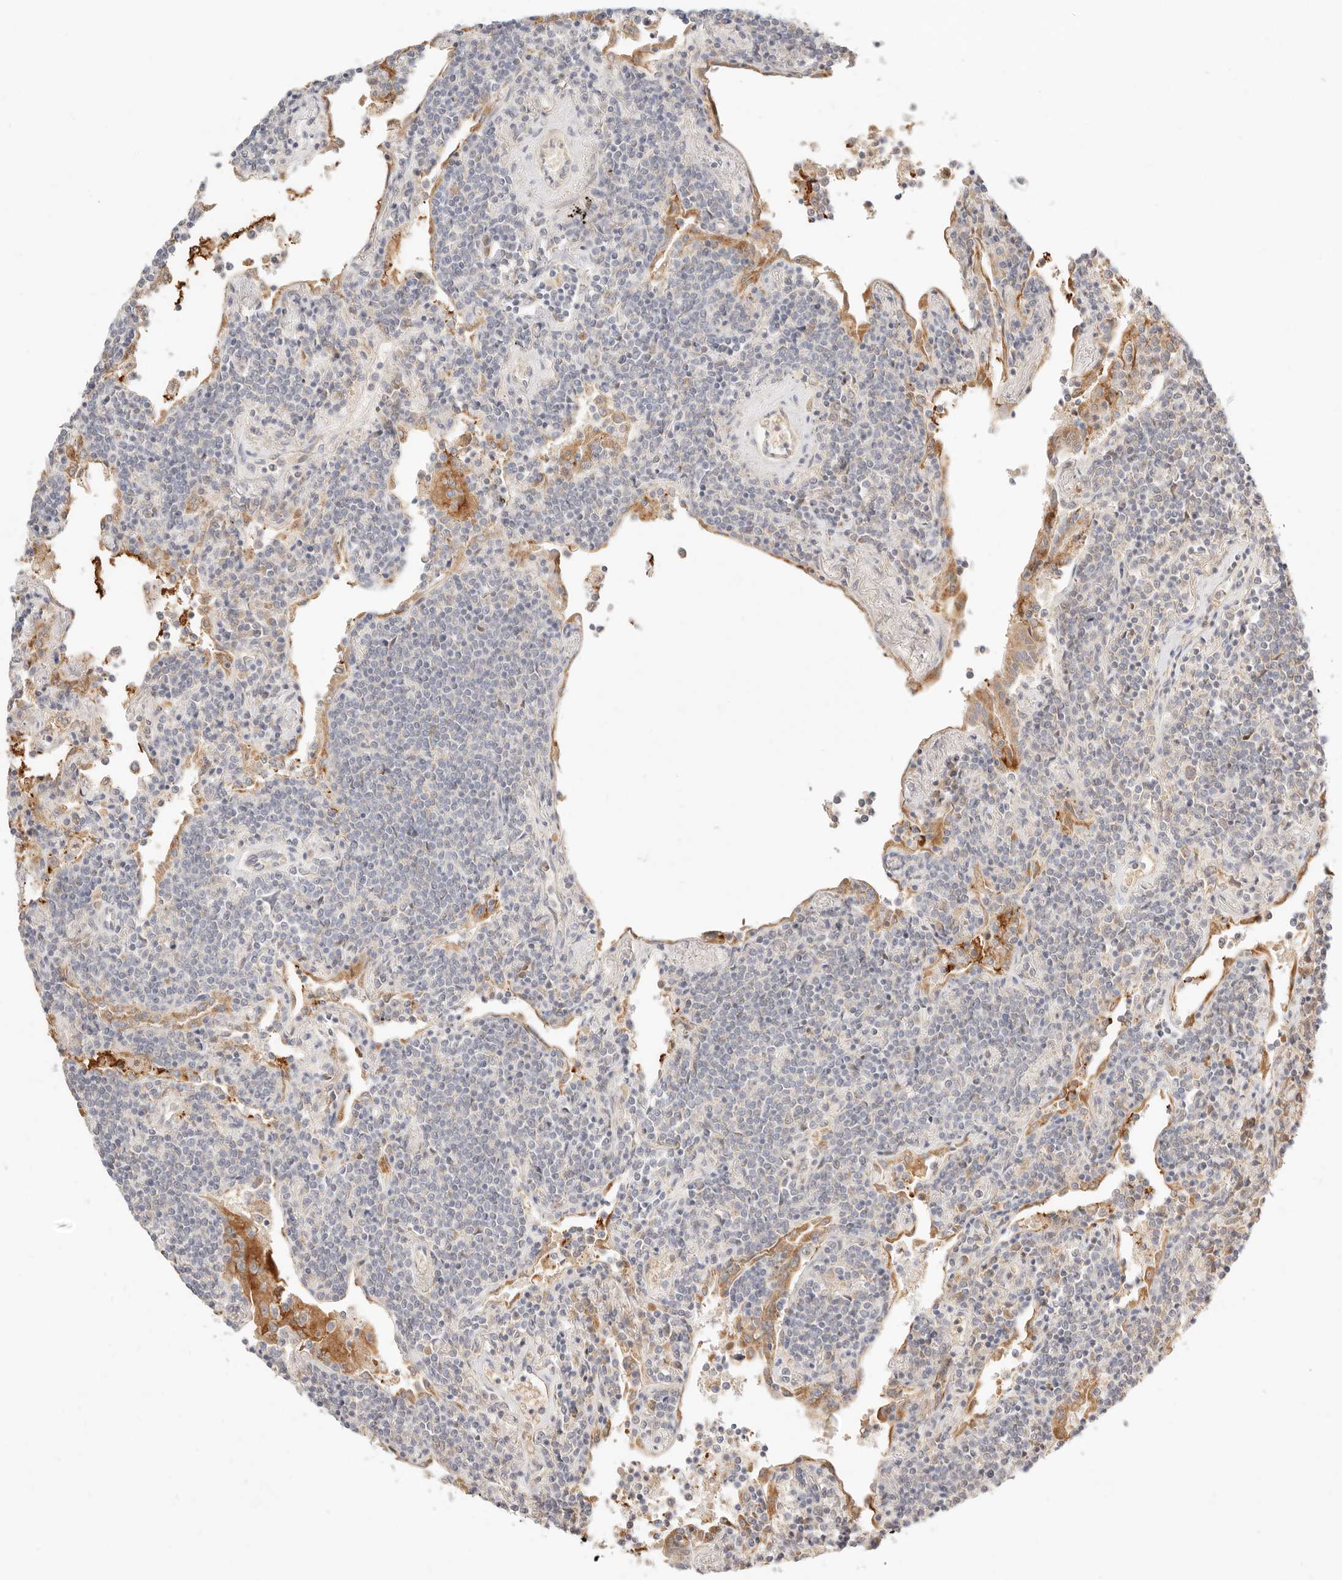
{"staining": {"intensity": "negative", "quantity": "none", "location": "none"}, "tissue": "lymphoma", "cell_type": "Tumor cells", "image_type": "cancer", "snomed": [{"axis": "morphology", "description": "Malignant lymphoma, non-Hodgkin's type, Low grade"}, {"axis": "topography", "description": "Lung"}], "caption": "The immunohistochemistry histopathology image has no significant staining in tumor cells of low-grade malignant lymphoma, non-Hodgkin's type tissue.", "gene": "ACOX1", "patient": {"sex": "female", "age": 71}}